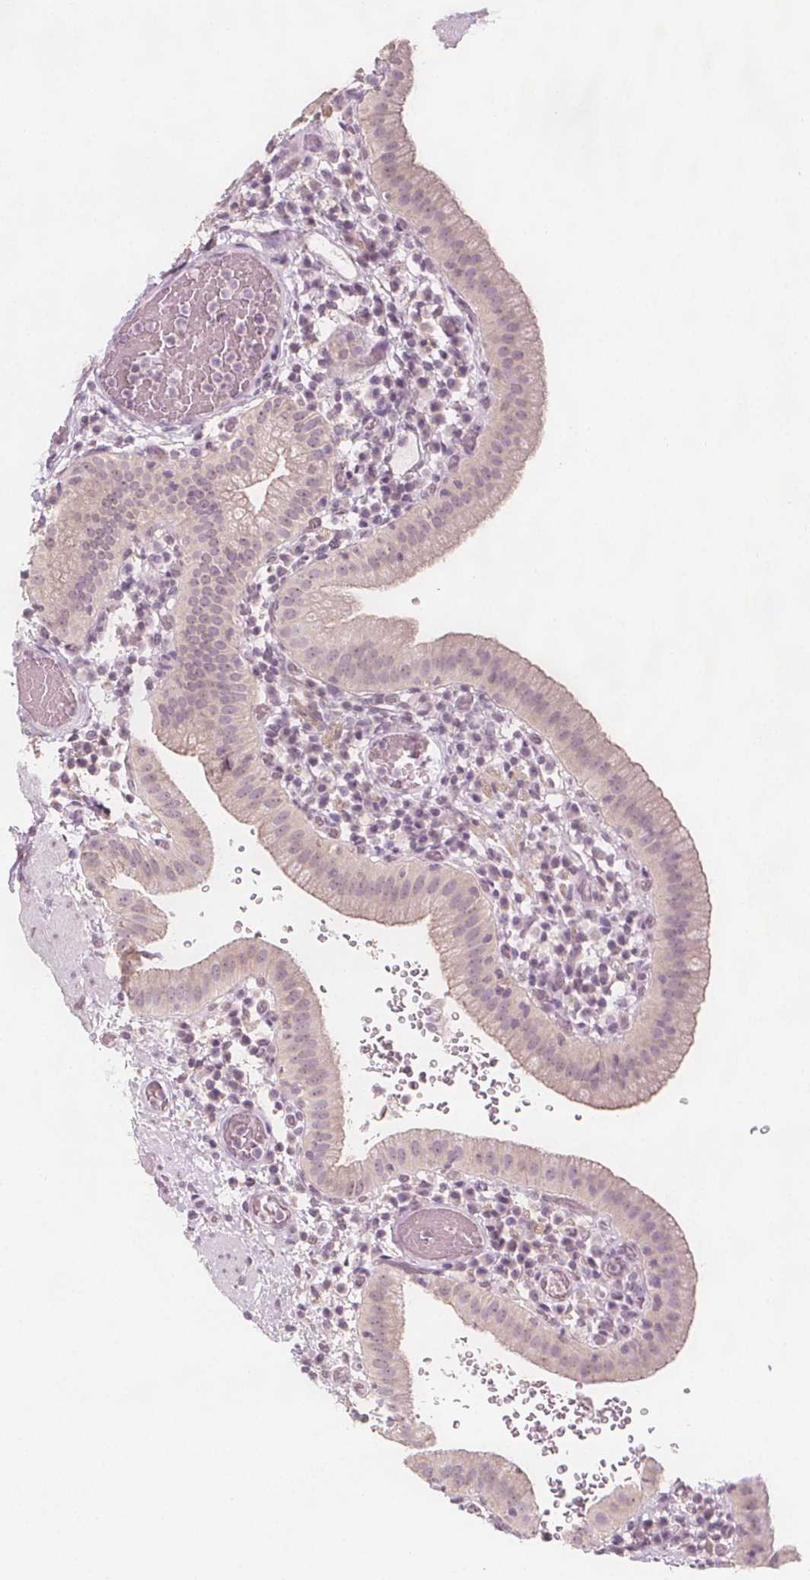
{"staining": {"intensity": "weak", "quantity": "<25%", "location": "cytoplasmic/membranous"}, "tissue": "gallbladder", "cell_type": "Glandular cells", "image_type": "normal", "snomed": [{"axis": "morphology", "description": "Normal tissue, NOS"}, {"axis": "topography", "description": "Gallbladder"}], "caption": "This histopathology image is of unremarkable gallbladder stained with immunohistochemistry to label a protein in brown with the nuclei are counter-stained blue. There is no staining in glandular cells. (Stains: DAB immunohistochemistry (IHC) with hematoxylin counter stain, Microscopy: brightfield microscopy at high magnification).", "gene": "C1orf167", "patient": {"sex": "male", "age": 26}}